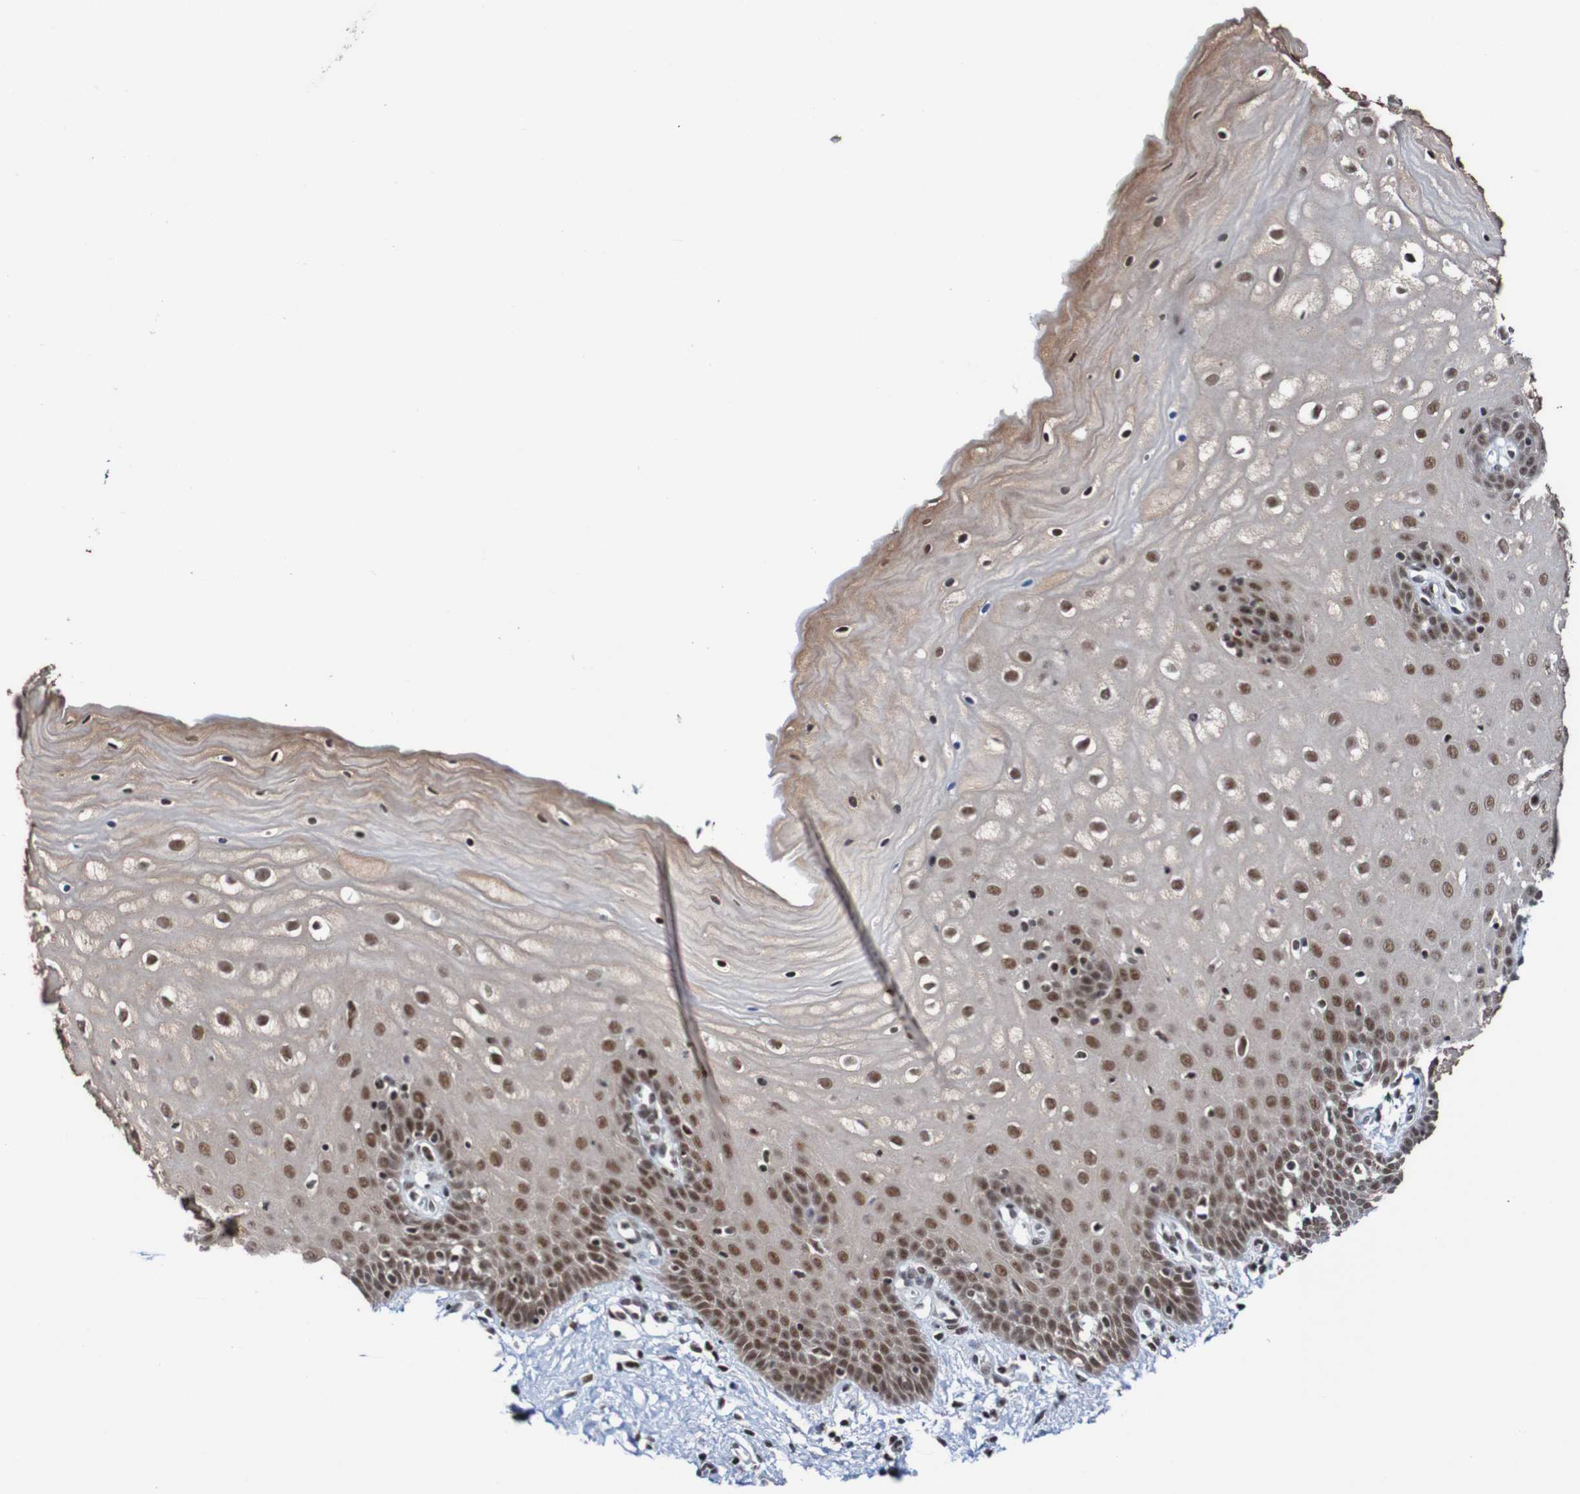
{"staining": {"intensity": "moderate", "quantity": ">75%", "location": "cytoplasmic/membranous,nuclear"}, "tissue": "cervix", "cell_type": "Squamous epithelial cells", "image_type": "normal", "snomed": [{"axis": "morphology", "description": "Normal tissue, NOS"}, {"axis": "topography", "description": "Cervix"}], "caption": "An IHC micrograph of benign tissue is shown. Protein staining in brown highlights moderate cytoplasmic/membranous,nuclear positivity in cervix within squamous epithelial cells.", "gene": "CDC5L", "patient": {"sex": "female", "age": 55}}